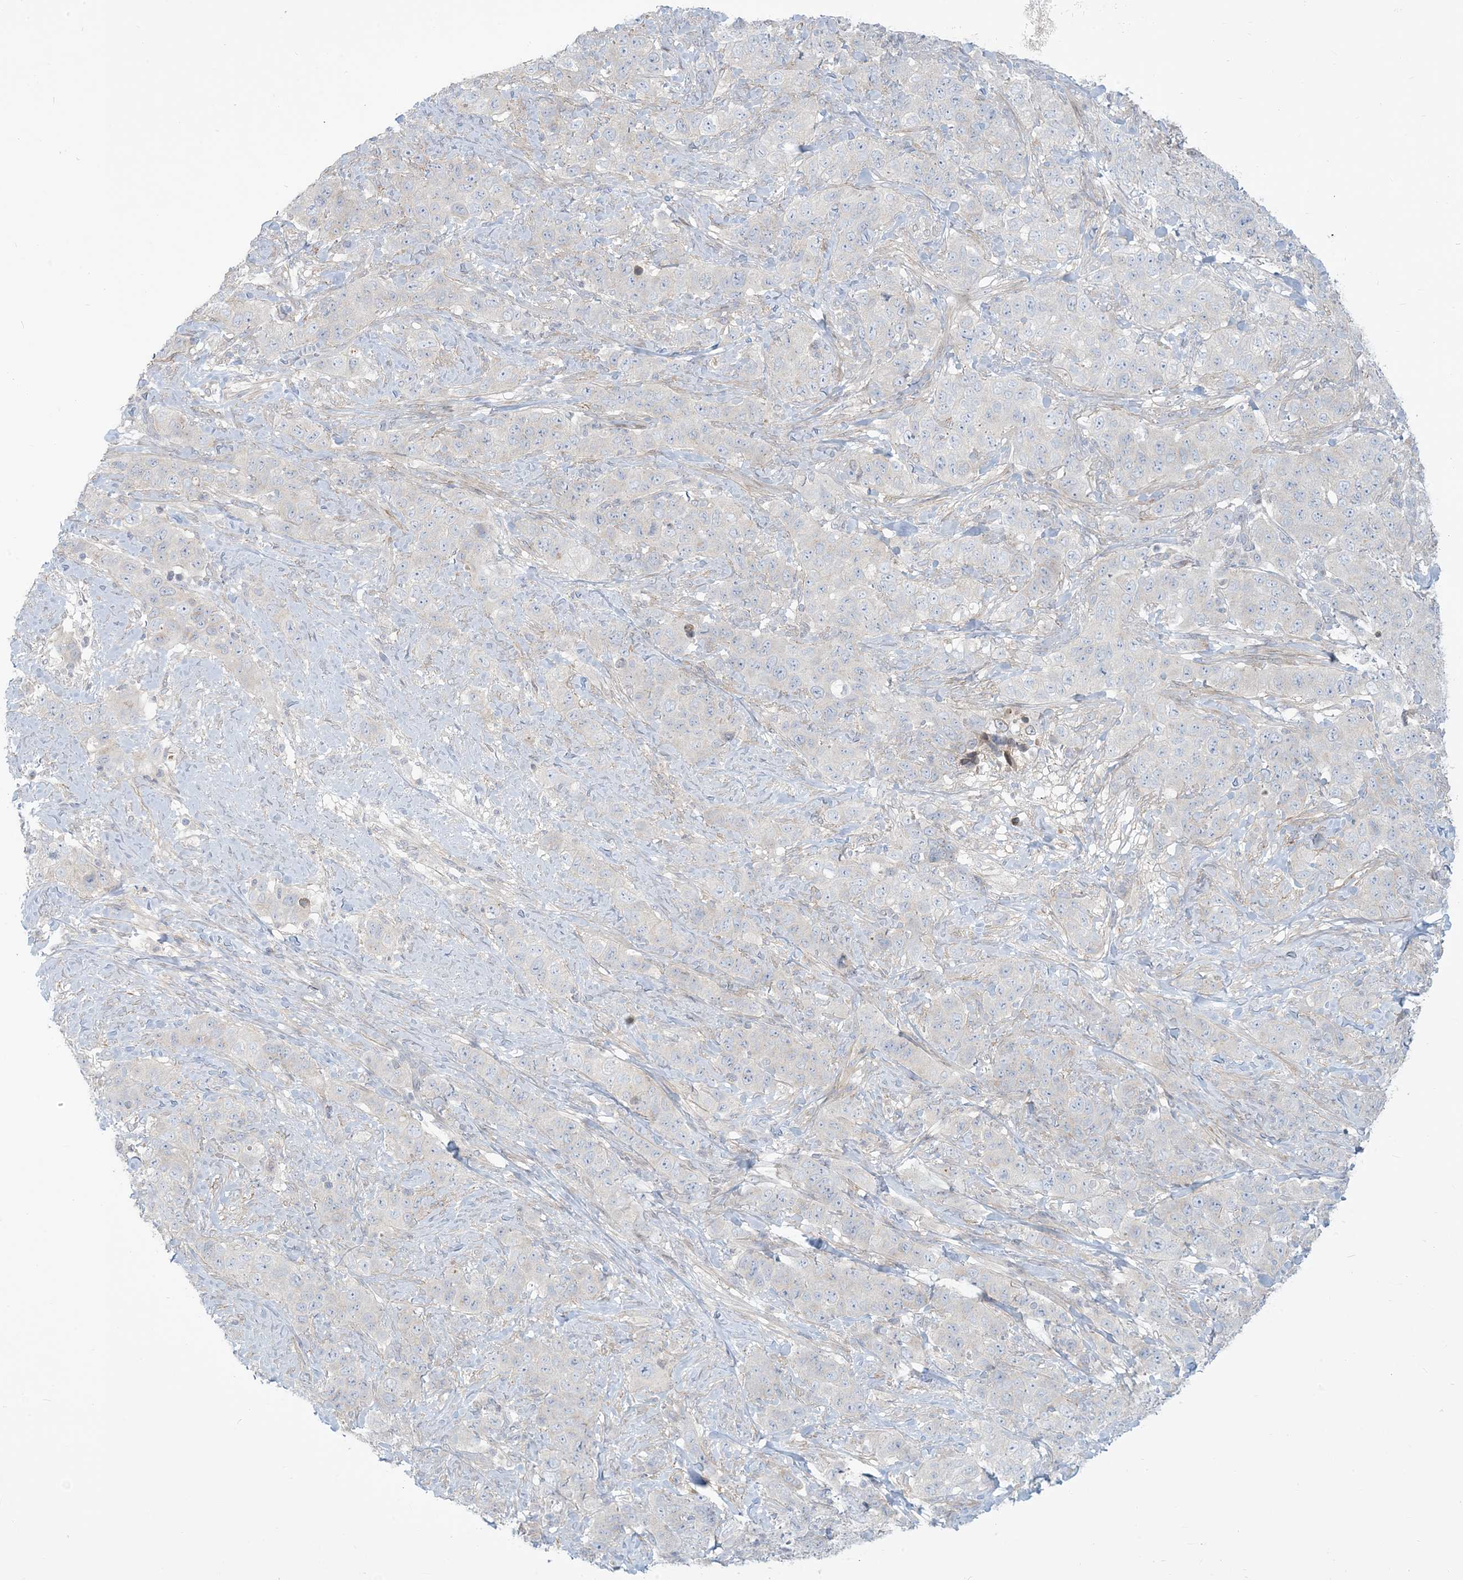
{"staining": {"intensity": "negative", "quantity": "none", "location": "none"}, "tissue": "stomach cancer", "cell_type": "Tumor cells", "image_type": "cancer", "snomed": [{"axis": "morphology", "description": "Adenocarcinoma, NOS"}, {"axis": "topography", "description": "Stomach"}], "caption": "Immunohistochemistry photomicrograph of stomach adenocarcinoma stained for a protein (brown), which reveals no staining in tumor cells. (Brightfield microscopy of DAB immunohistochemistry (IHC) at high magnification).", "gene": "AFTPH", "patient": {"sex": "male", "age": 48}}